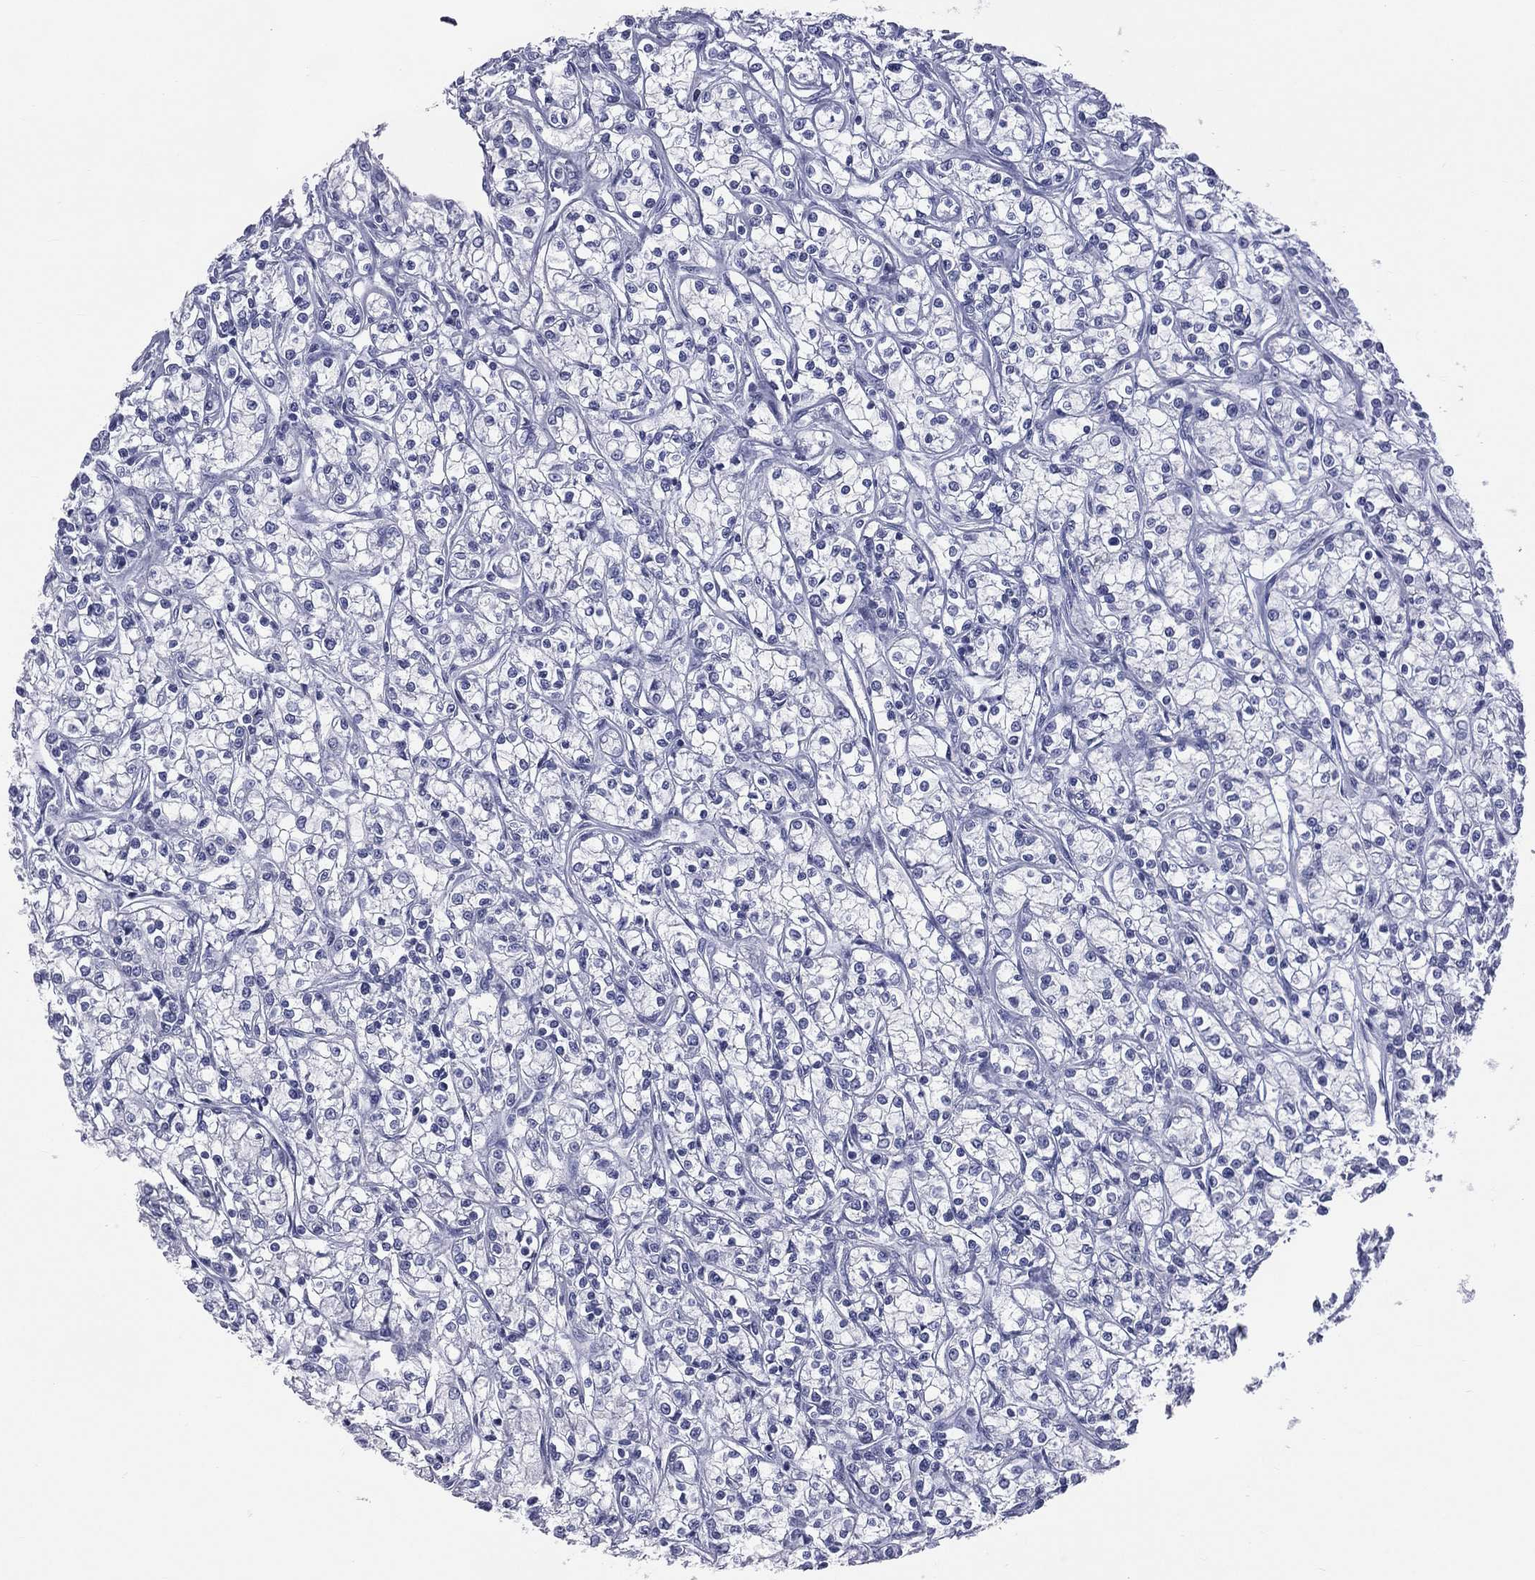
{"staining": {"intensity": "negative", "quantity": "none", "location": "none"}, "tissue": "renal cancer", "cell_type": "Tumor cells", "image_type": "cancer", "snomed": [{"axis": "morphology", "description": "Adenocarcinoma, NOS"}, {"axis": "topography", "description": "Kidney"}], "caption": "Immunohistochemistry of human renal cancer (adenocarcinoma) displays no staining in tumor cells. (Stains: DAB (3,3'-diaminobenzidine) IHC with hematoxylin counter stain, Microscopy: brightfield microscopy at high magnification).", "gene": "MLN", "patient": {"sex": "female", "age": 59}}